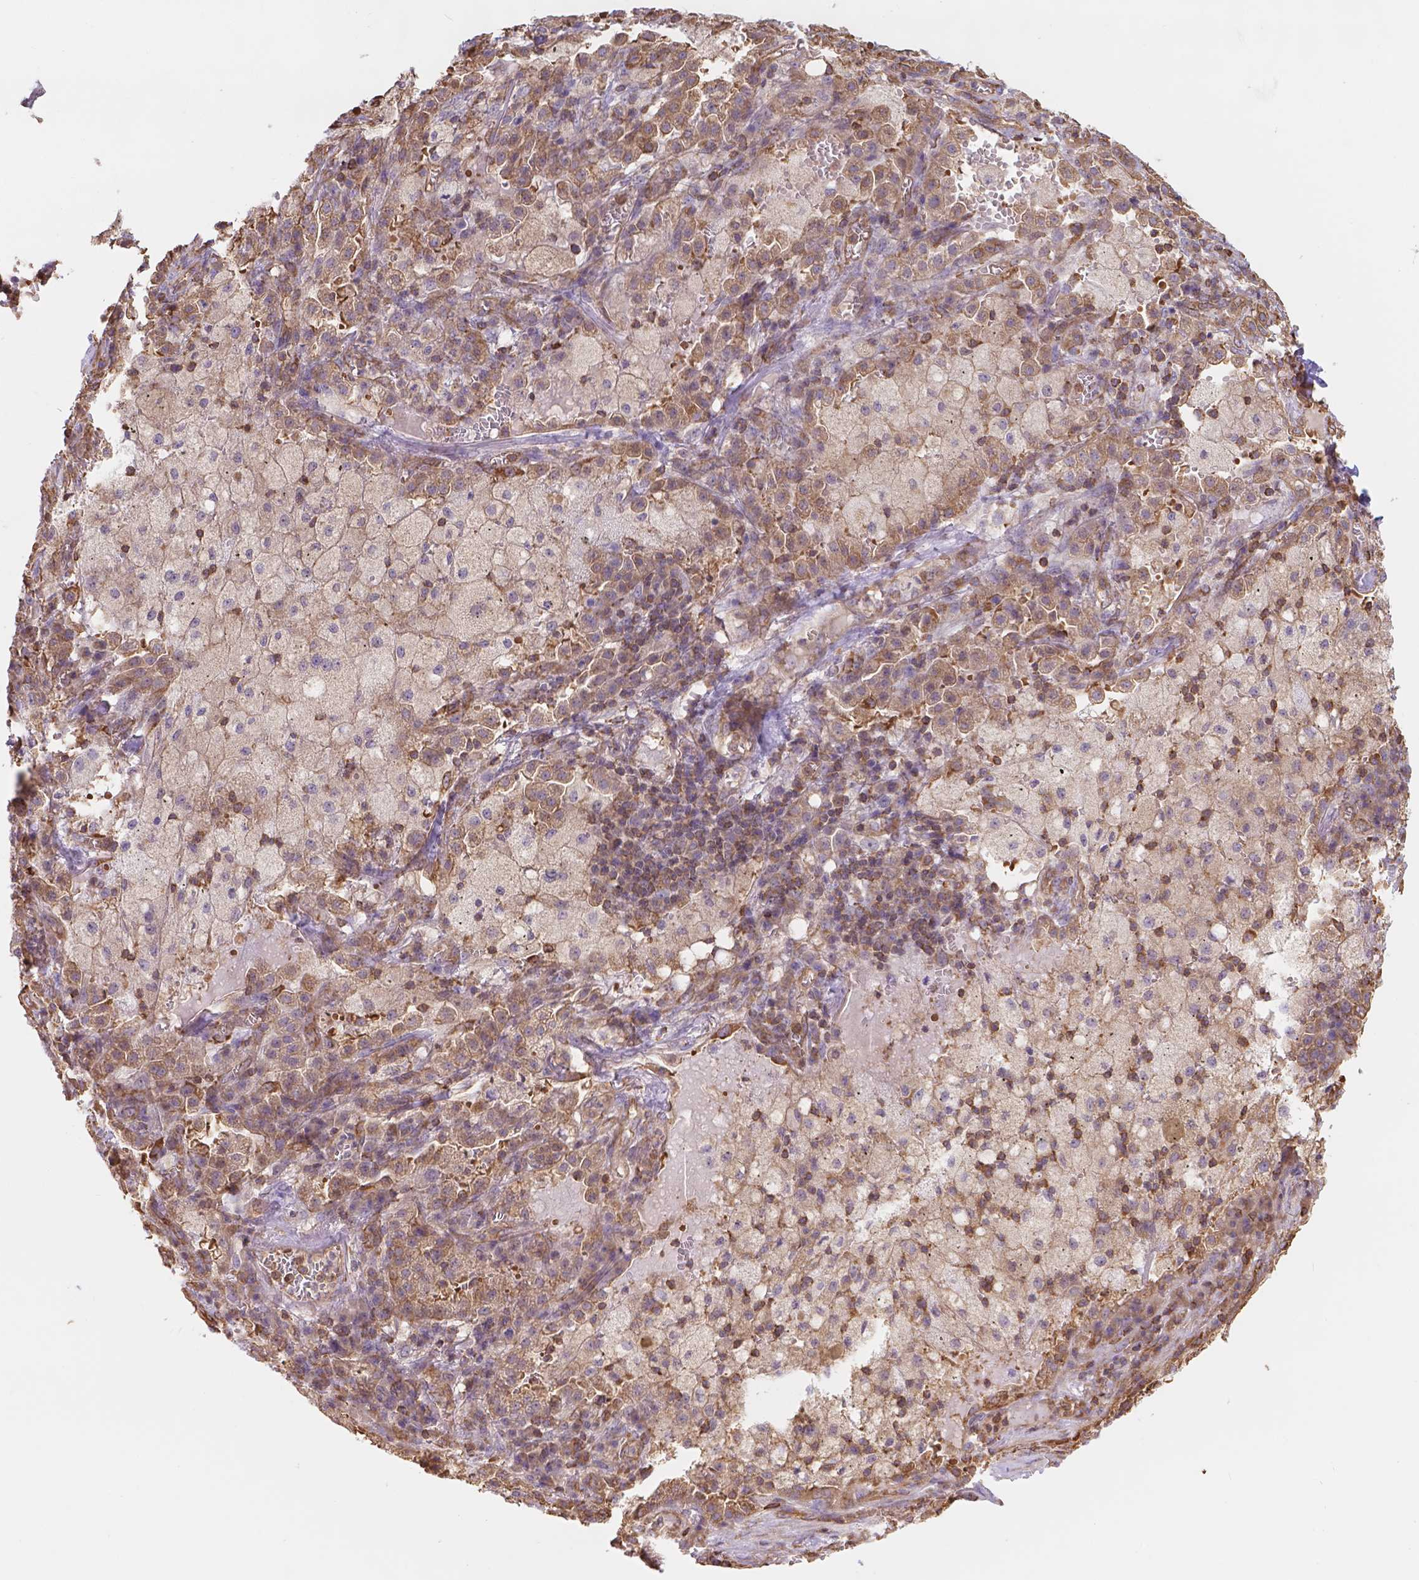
{"staining": {"intensity": "weak", "quantity": ">75%", "location": "cytoplasmic/membranous"}, "tissue": "lung cancer", "cell_type": "Tumor cells", "image_type": "cancer", "snomed": [{"axis": "morphology", "description": "Adenocarcinoma, NOS"}, {"axis": "topography", "description": "Lung"}], "caption": "This is an image of immunohistochemistry (IHC) staining of adenocarcinoma (lung), which shows weak staining in the cytoplasmic/membranous of tumor cells.", "gene": "DMWD", "patient": {"sex": "male", "age": 57}}